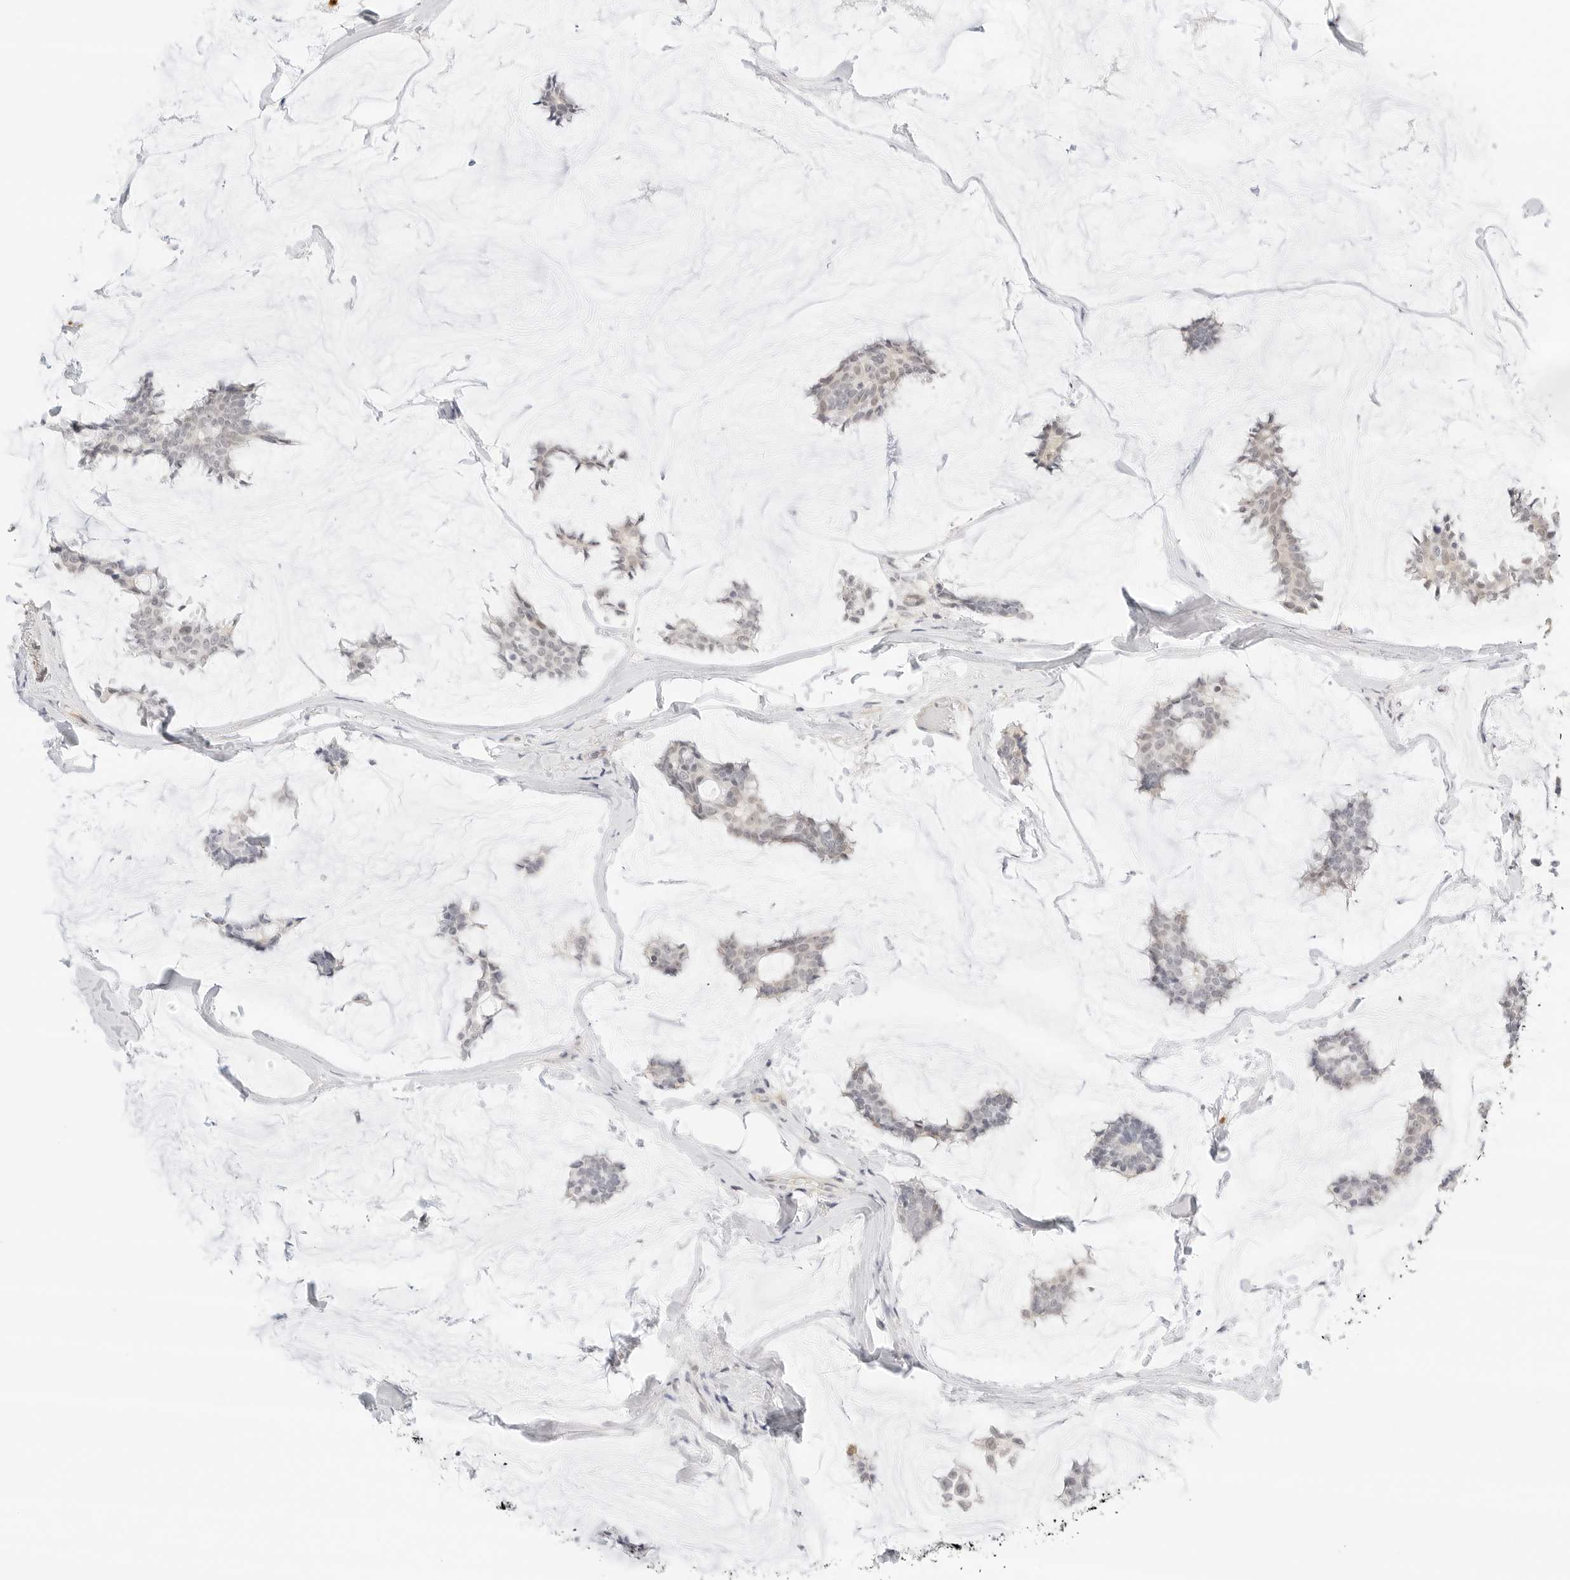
{"staining": {"intensity": "weak", "quantity": "25%-75%", "location": "cytoplasmic/membranous,nuclear"}, "tissue": "breast cancer", "cell_type": "Tumor cells", "image_type": "cancer", "snomed": [{"axis": "morphology", "description": "Duct carcinoma"}, {"axis": "topography", "description": "Breast"}], "caption": "High-power microscopy captured an immunohistochemistry photomicrograph of invasive ductal carcinoma (breast), revealing weak cytoplasmic/membranous and nuclear positivity in about 25%-75% of tumor cells. (DAB IHC with brightfield microscopy, high magnification).", "gene": "TEKT2", "patient": {"sex": "female", "age": 93}}